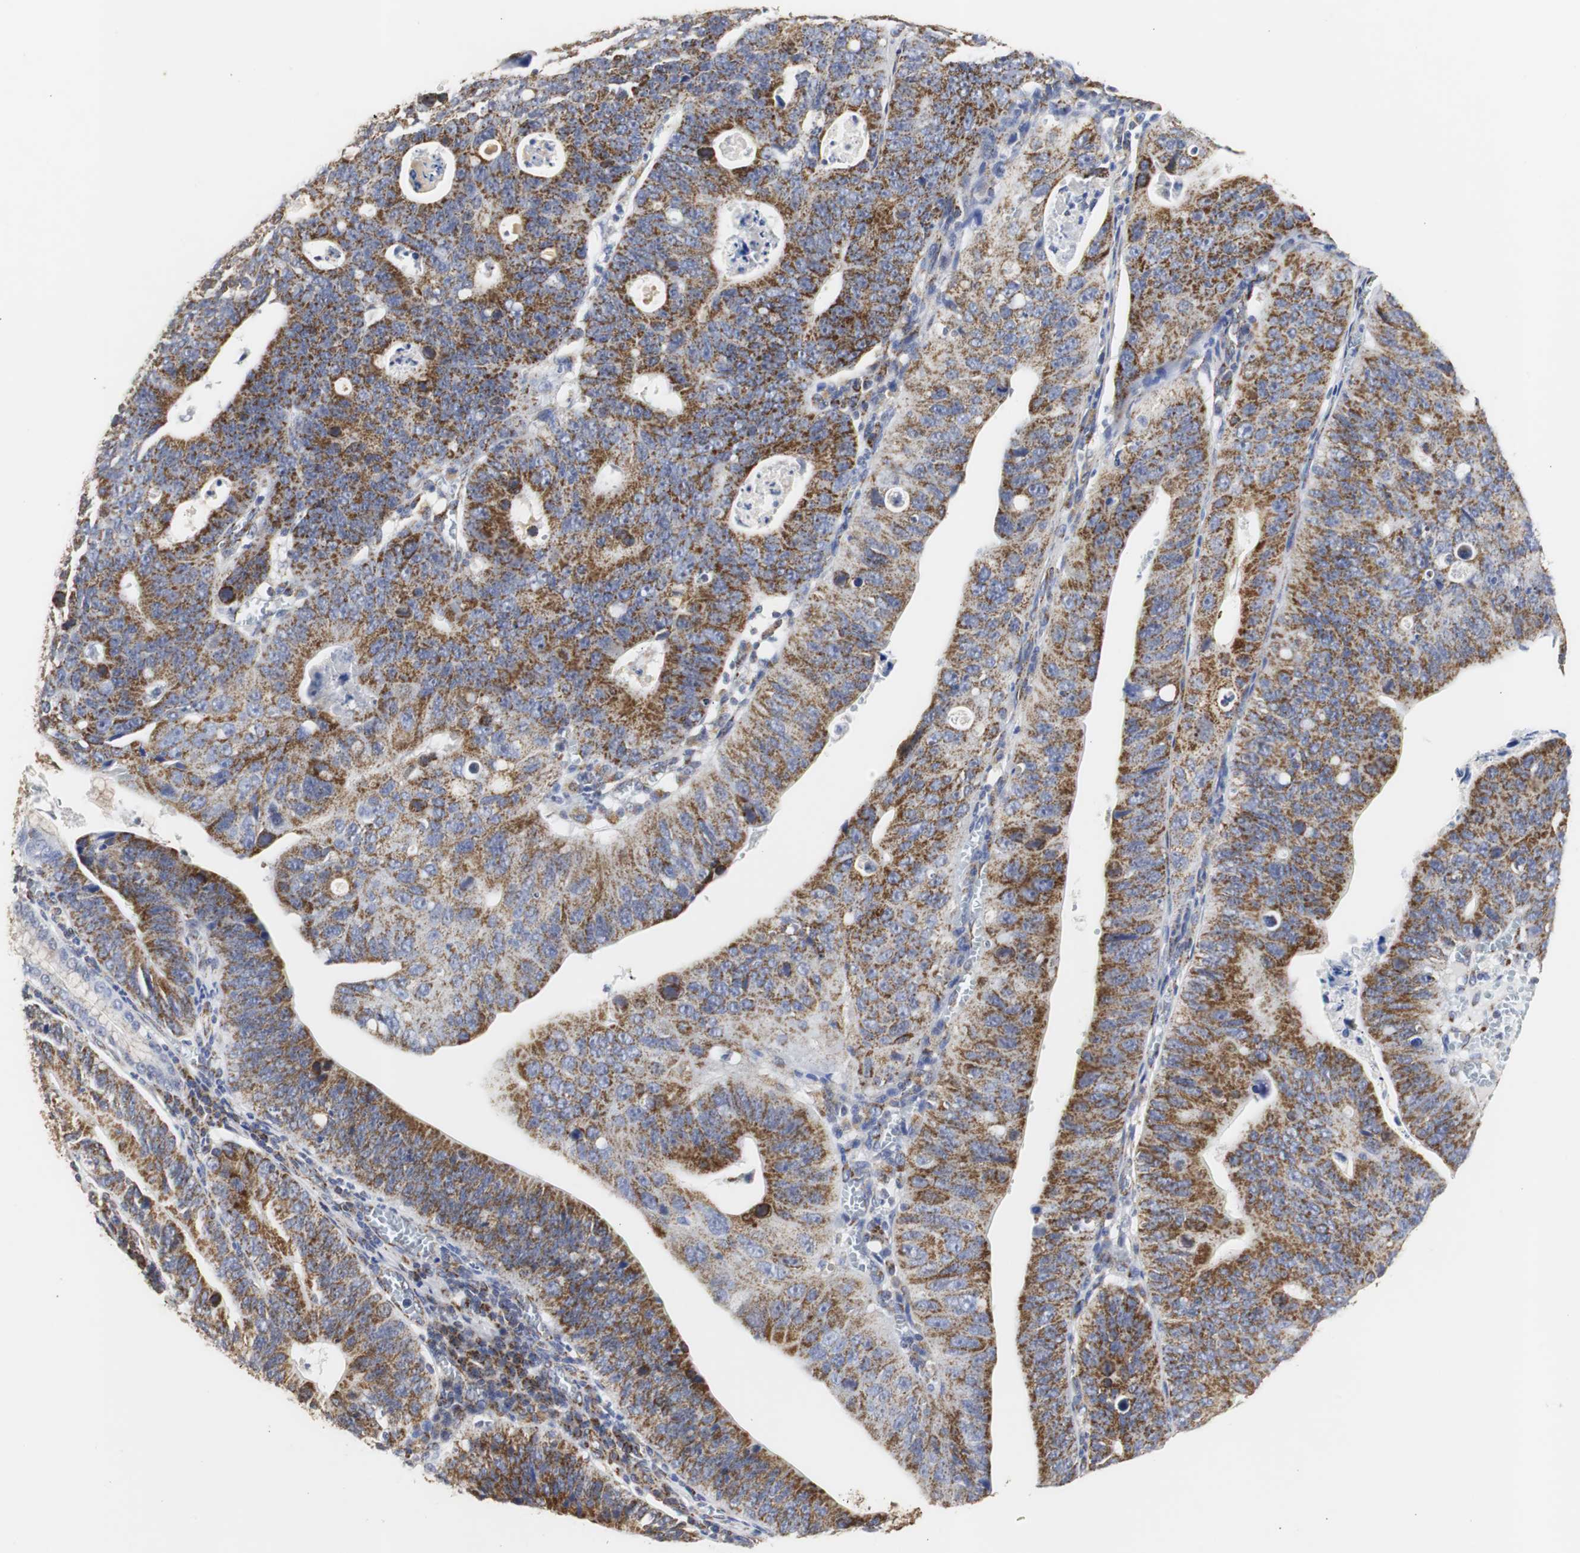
{"staining": {"intensity": "strong", "quantity": ">75%", "location": "cytoplasmic/membranous"}, "tissue": "stomach cancer", "cell_type": "Tumor cells", "image_type": "cancer", "snomed": [{"axis": "morphology", "description": "Adenocarcinoma, NOS"}, {"axis": "topography", "description": "Stomach"}], "caption": "This histopathology image exhibits IHC staining of human stomach cancer, with high strong cytoplasmic/membranous staining in approximately >75% of tumor cells.", "gene": "HSD17B10", "patient": {"sex": "male", "age": 59}}